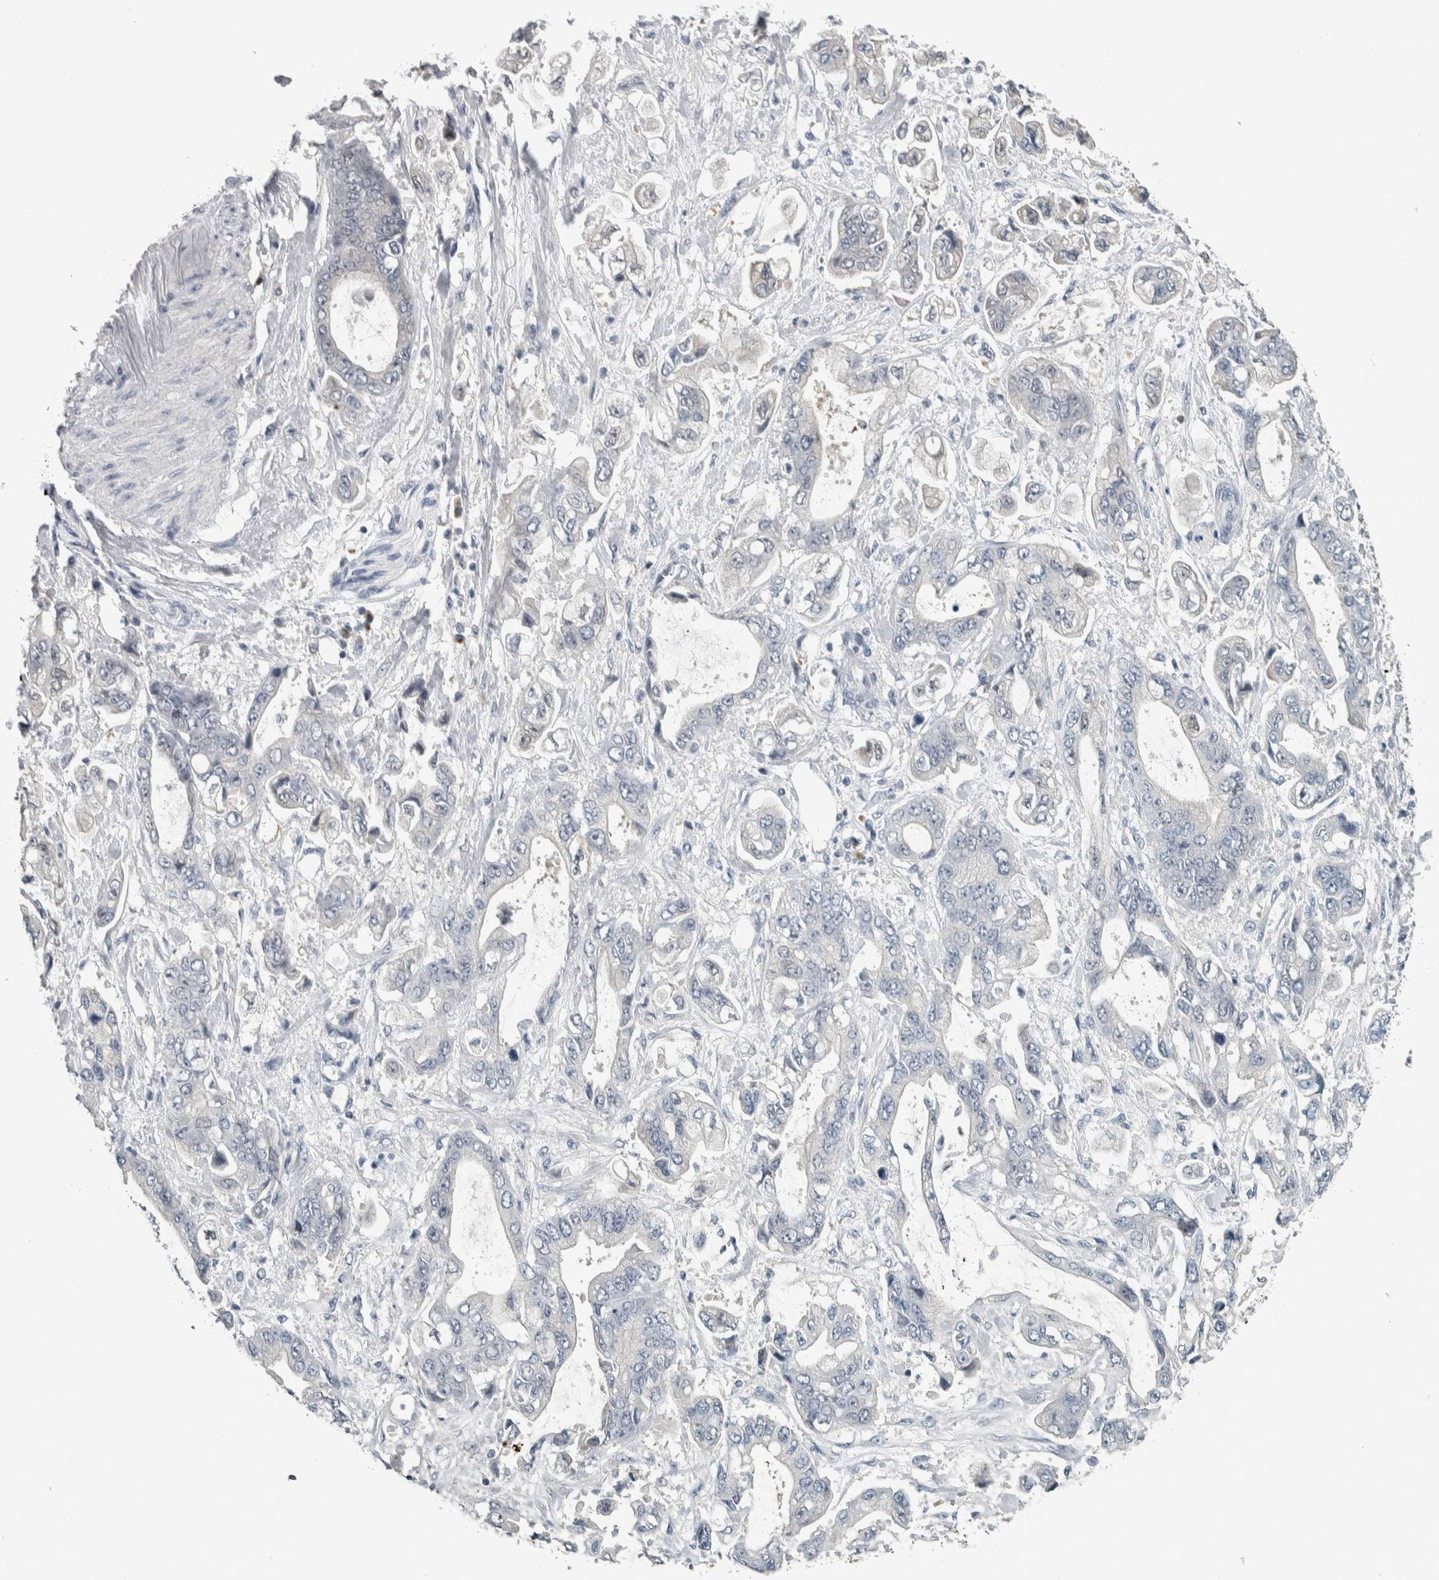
{"staining": {"intensity": "negative", "quantity": "none", "location": "none"}, "tissue": "stomach cancer", "cell_type": "Tumor cells", "image_type": "cancer", "snomed": [{"axis": "morphology", "description": "Normal tissue, NOS"}, {"axis": "morphology", "description": "Adenocarcinoma, NOS"}, {"axis": "topography", "description": "Stomach"}], "caption": "The image displays no significant positivity in tumor cells of adenocarcinoma (stomach). (DAB (3,3'-diaminobenzidine) IHC with hematoxylin counter stain).", "gene": "CAVIN4", "patient": {"sex": "male", "age": 62}}